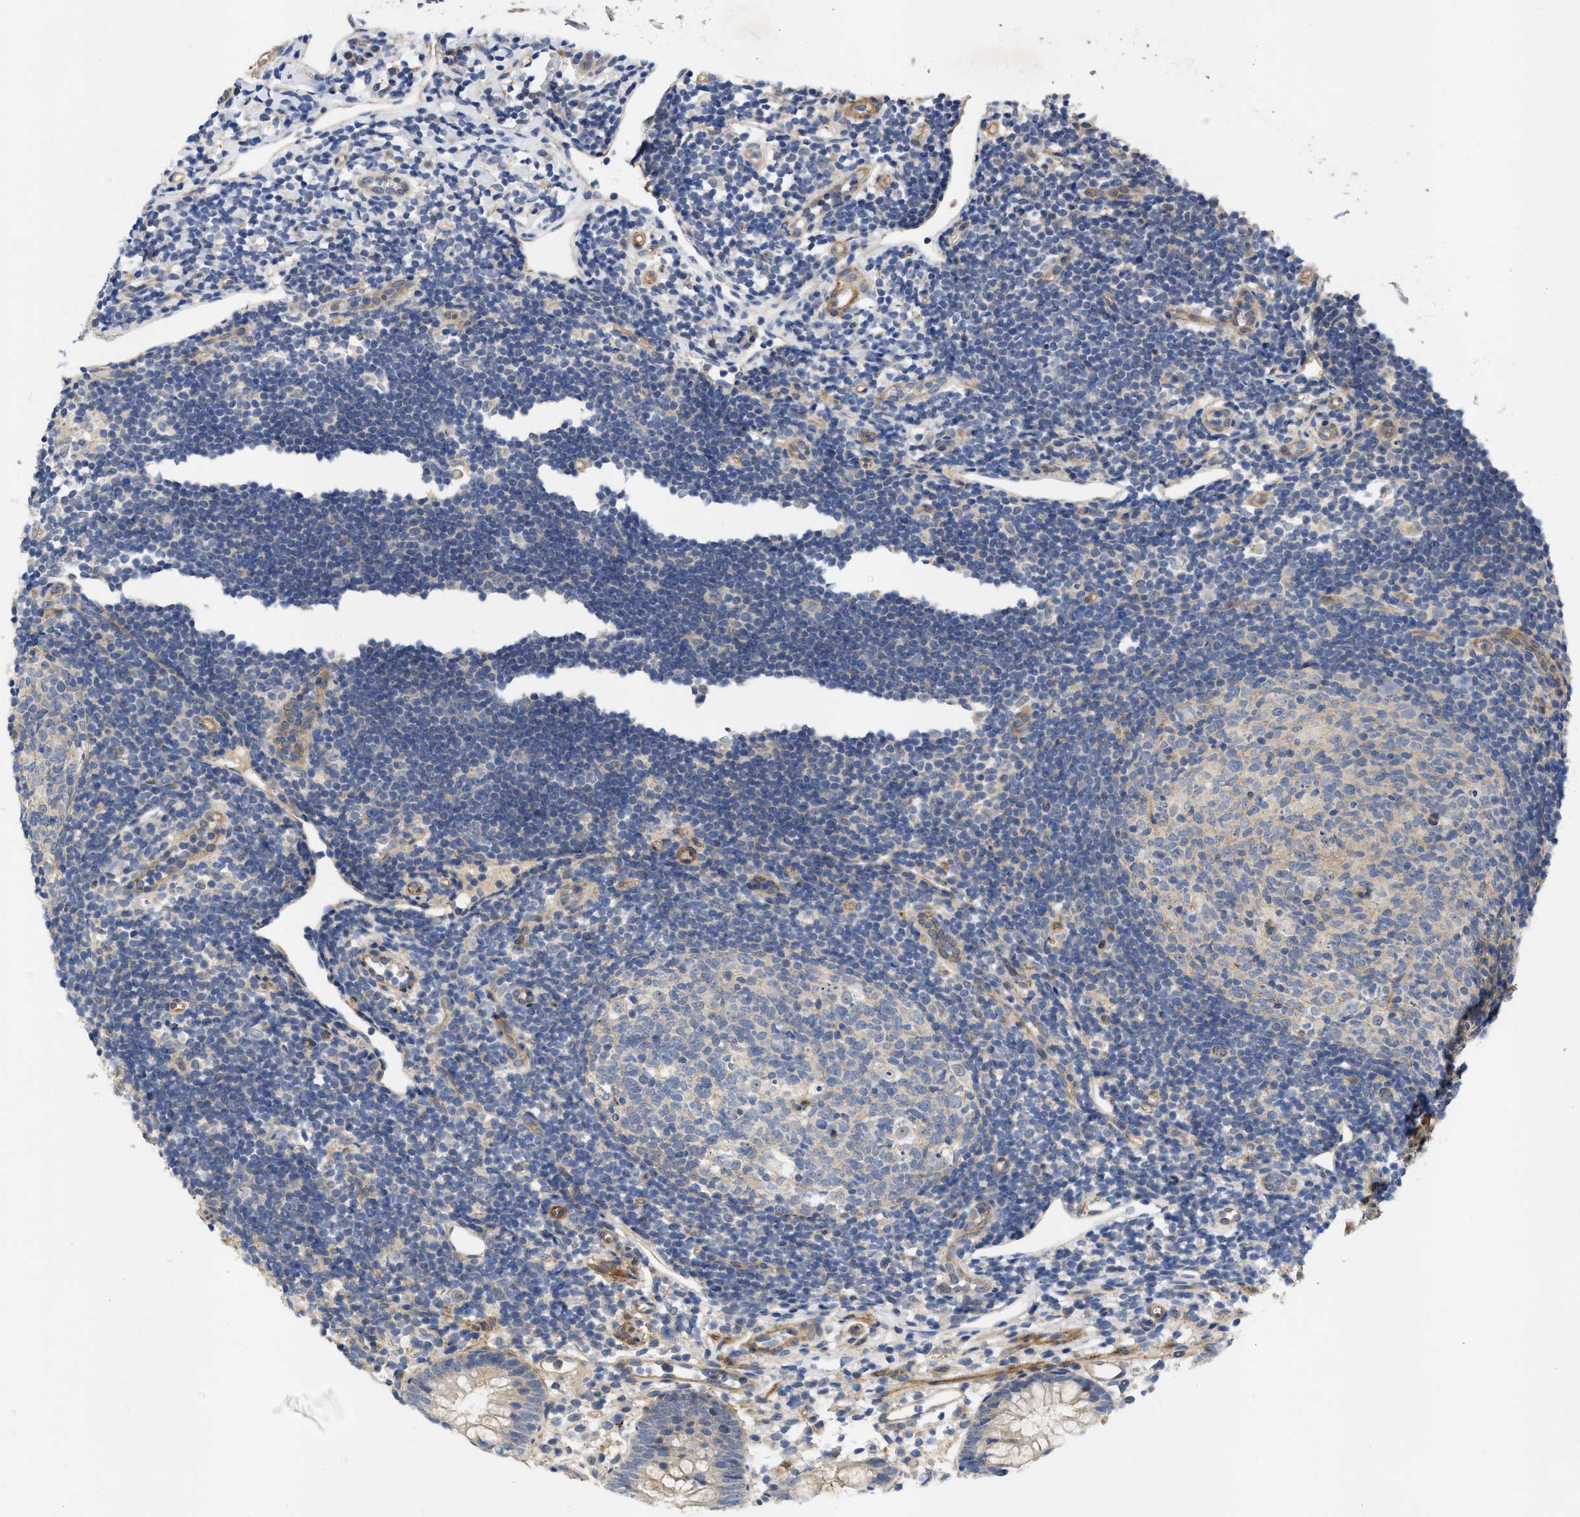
{"staining": {"intensity": "moderate", "quantity": "<25%", "location": "cytoplasmic/membranous"}, "tissue": "appendix", "cell_type": "Glandular cells", "image_type": "normal", "snomed": [{"axis": "morphology", "description": "Normal tissue, NOS"}, {"axis": "topography", "description": "Appendix"}], "caption": "IHC histopathology image of unremarkable appendix: appendix stained using immunohistochemistry exhibits low levels of moderate protein expression localized specifically in the cytoplasmic/membranous of glandular cells, appearing as a cytoplasmic/membranous brown color.", "gene": "ARHGEF26", "patient": {"sex": "female", "age": 20}}